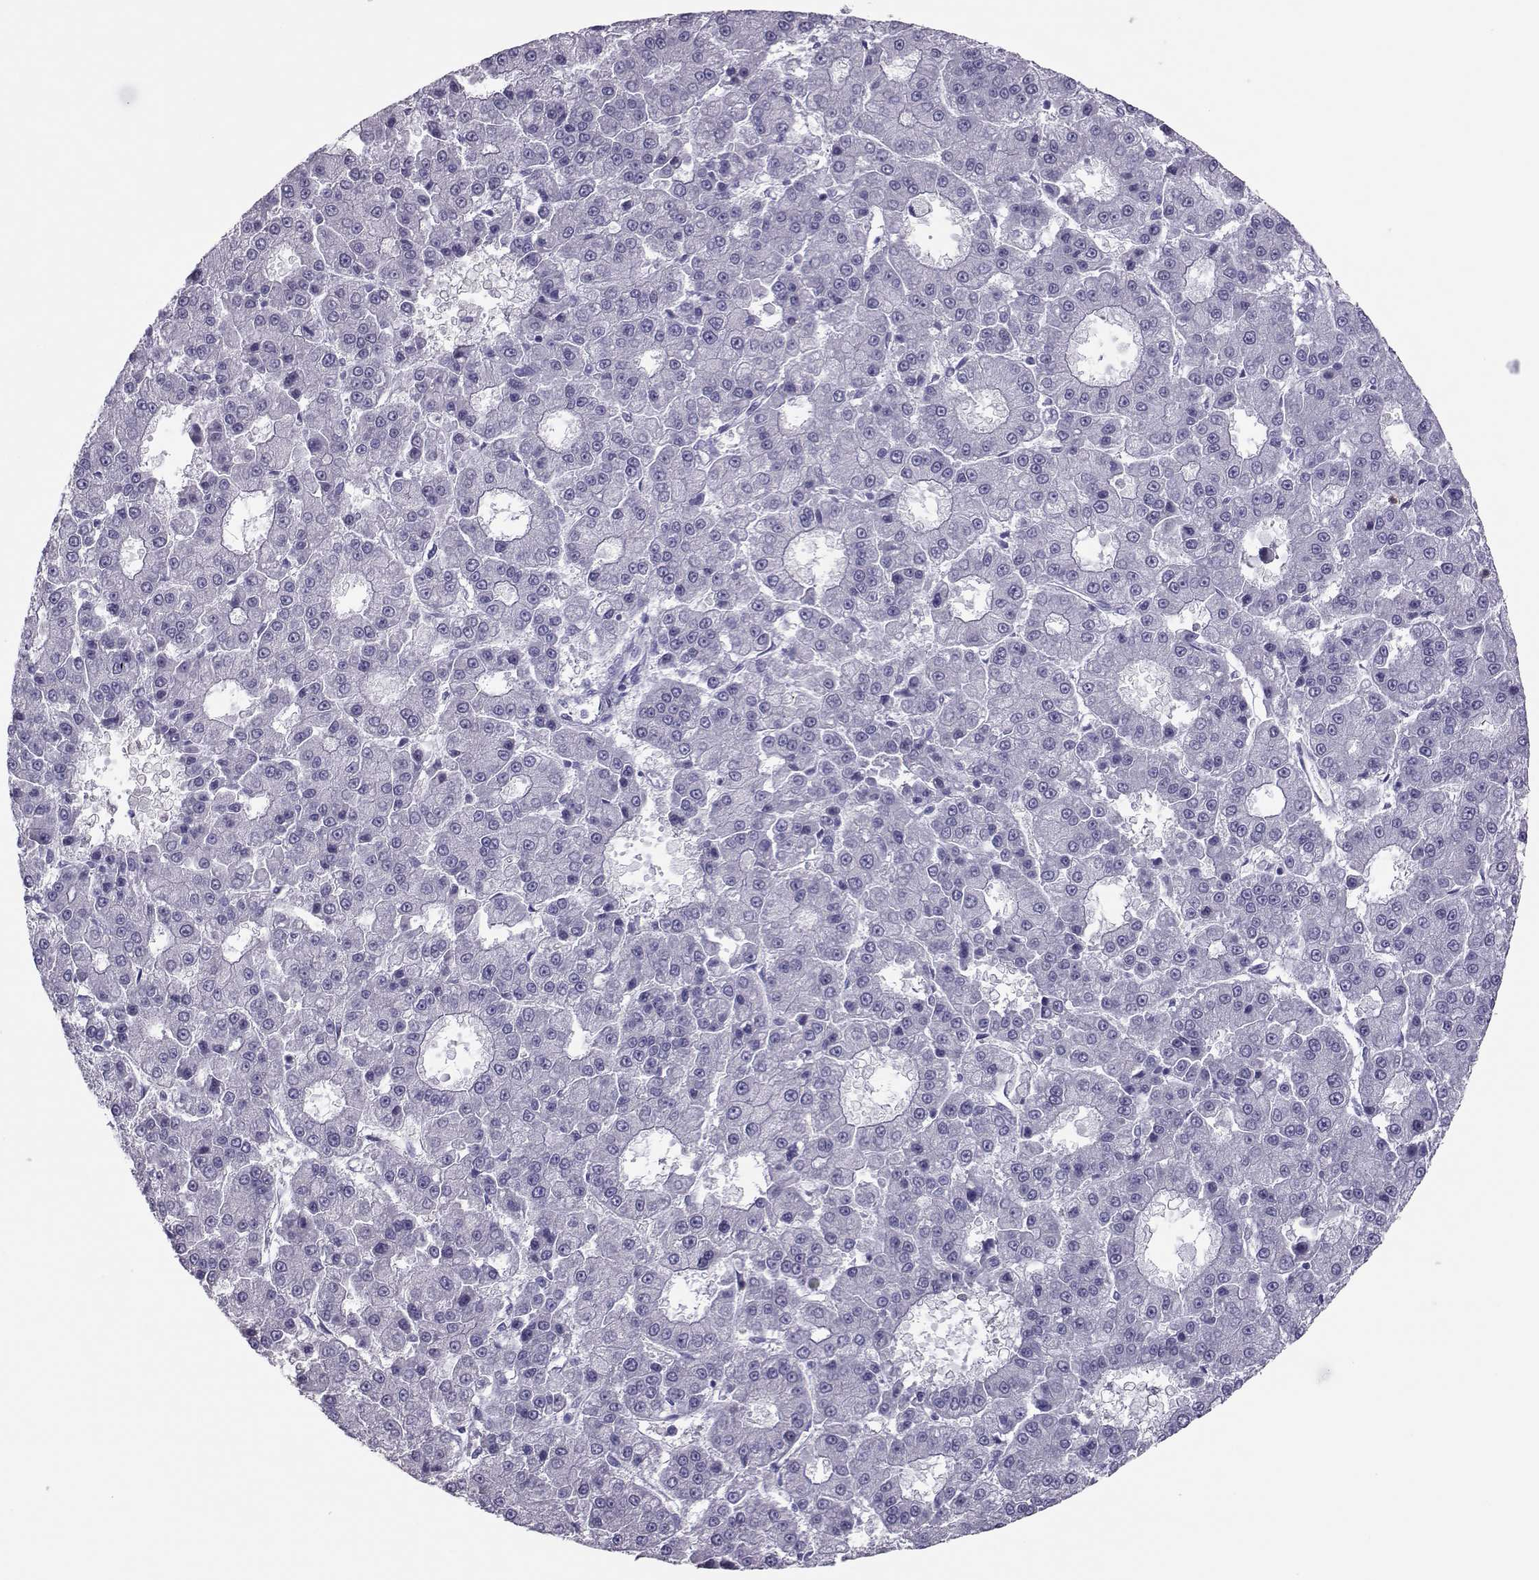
{"staining": {"intensity": "negative", "quantity": "none", "location": "none"}, "tissue": "liver cancer", "cell_type": "Tumor cells", "image_type": "cancer", "snomed": [{"axis": "morphology", "description": "Carcinoma, Hepatocellular, NOS"}, {"axis": "topography", "description": "Liver"}], "caption": "Tumor cells show no significant staining in hepatocellular carcinoma (liver). (DAB (3,3'-diaminobenzidine) IHC visualized using brightfield microscopy, high magnification).", "gene": "TRPM7", "patient": {"sex": "male", "age": 70}}